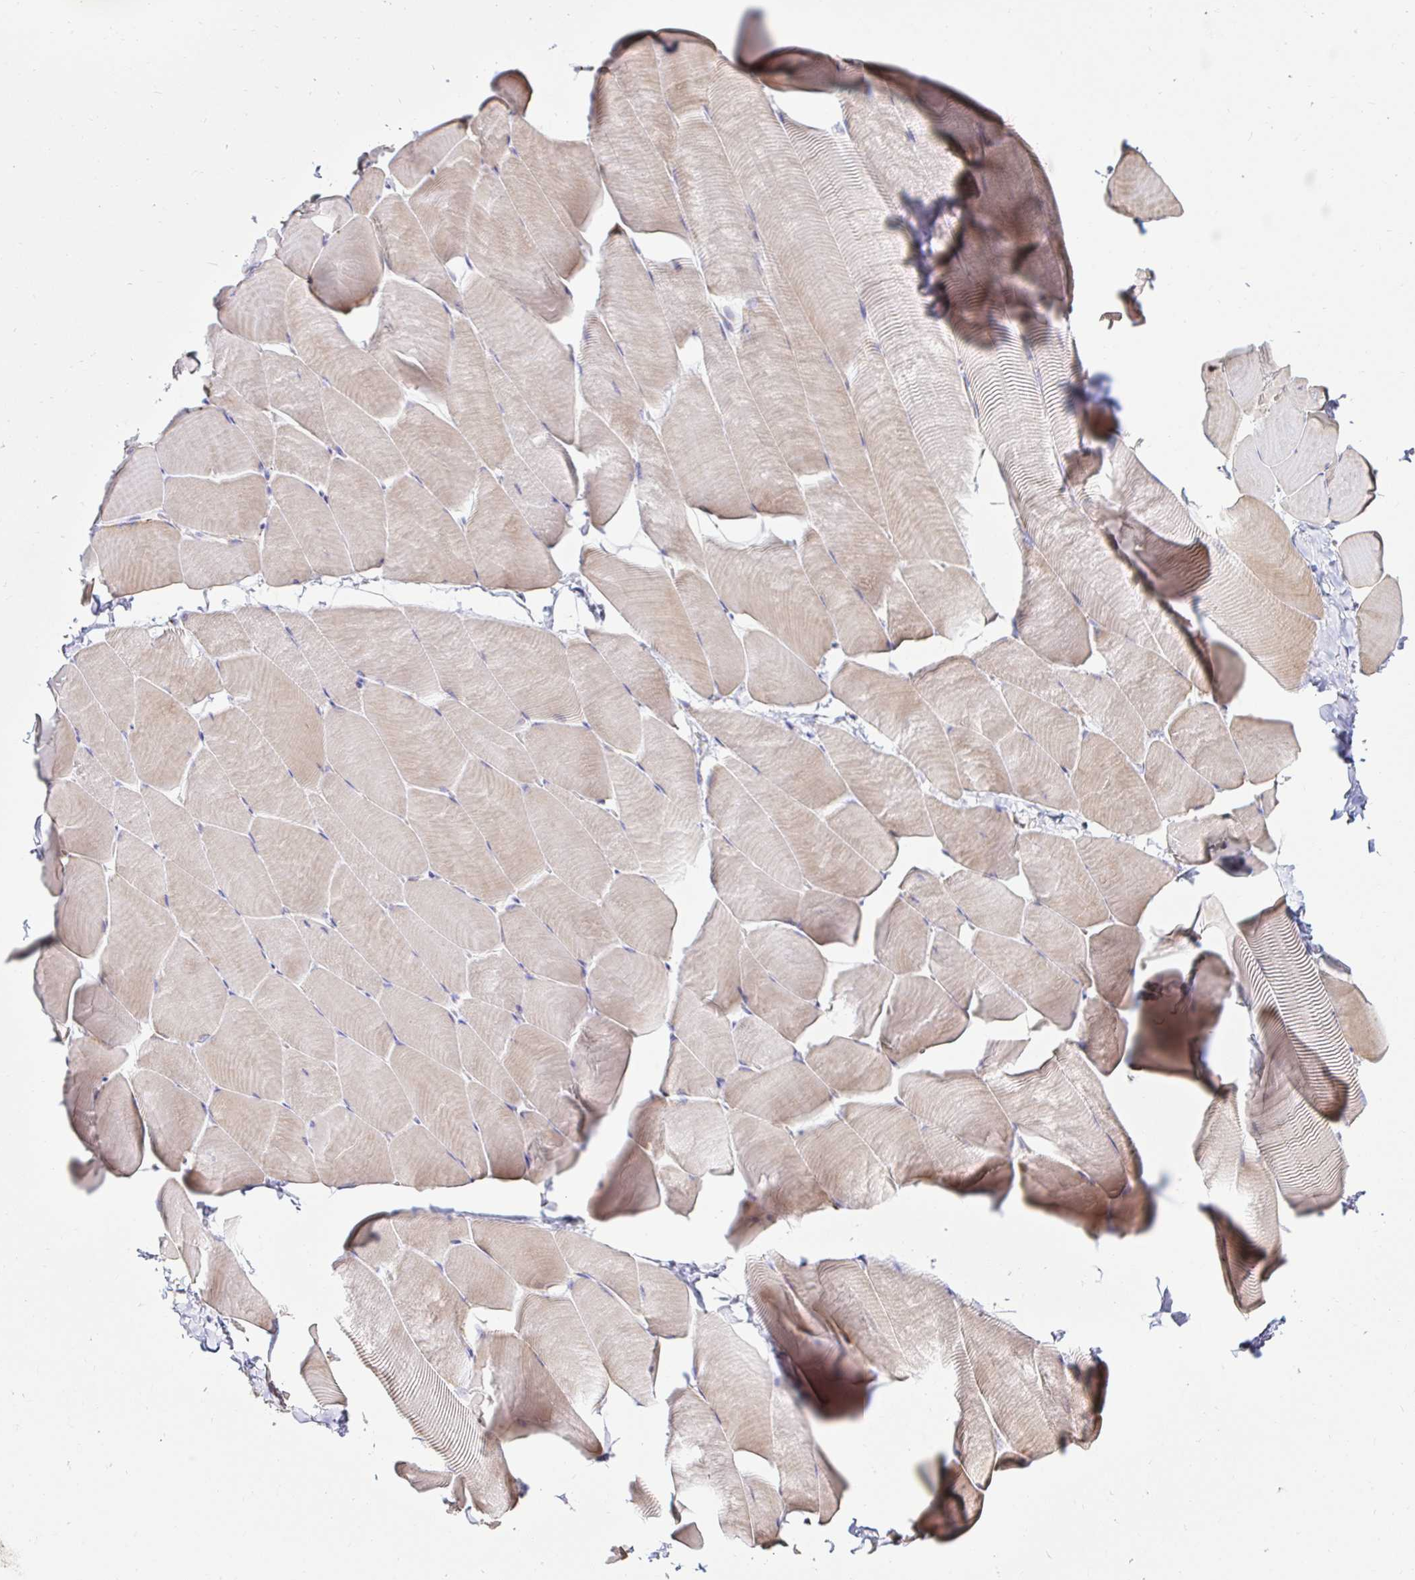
{"staining": {"intensity": "weak", "quantity": ">75%", "location": "cytoplasmic/membranous"}, "tissue": "skeletal muscle", "cell_type": "Myocytes", "image_type": "normal", "snomed": [{"axis": "morphology", "description": "Normal tissue, NOS"}, {"axis": "topography", "description": "Skeletal muscle"}], "caption": "A brown stain shows weak cytoplasmic/membranous staining of a protein in myocytes of normal skeletal muscle. The protein of interest is shown in brown color, while the nuclei are stained blue.", "gene": "GALNS", "patient": {"sex": "male", "age": 25}}